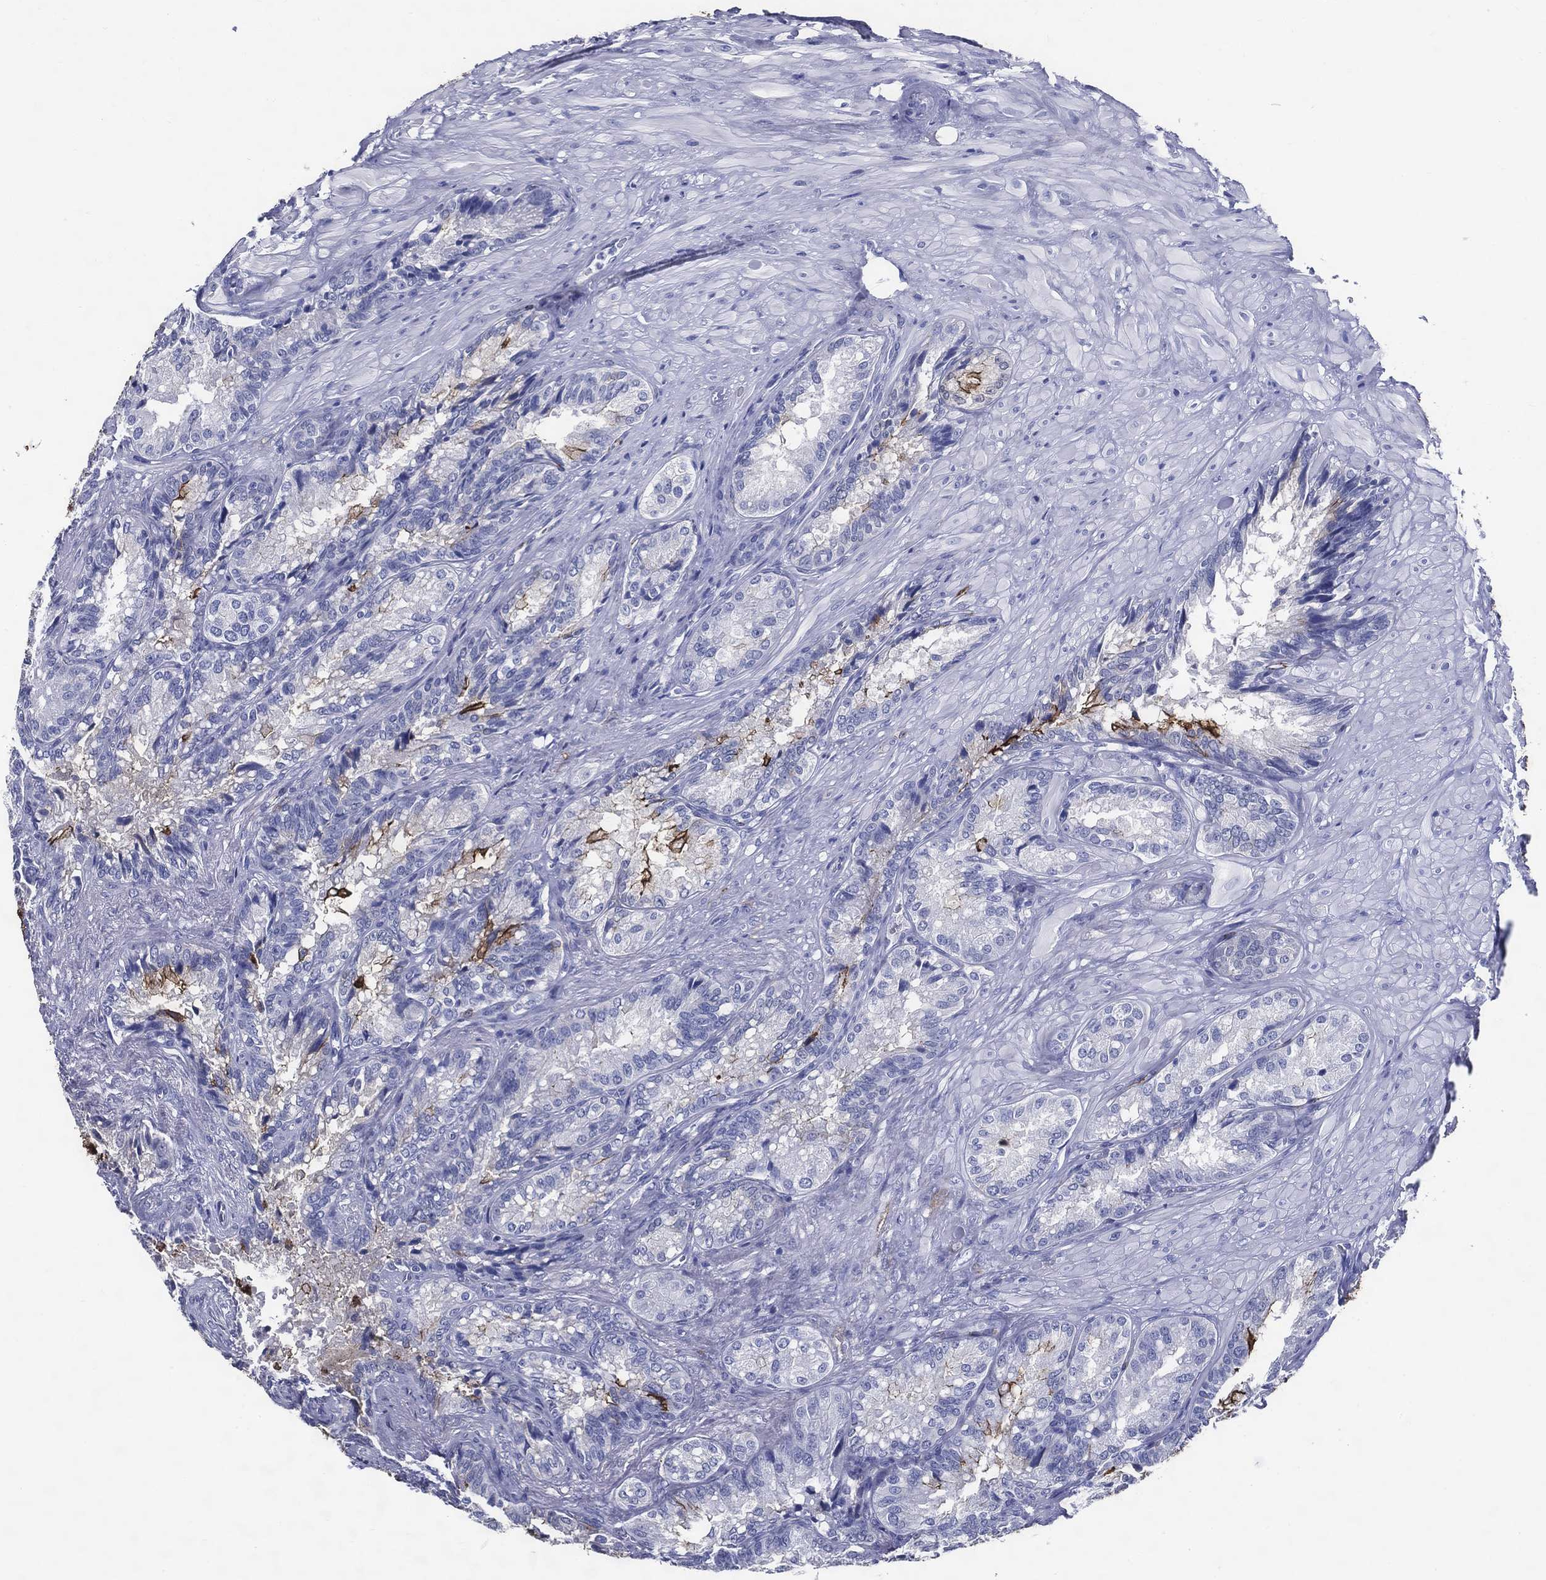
{"staining": {"intensity": "strong", "quantity": "<25%", "location": "cytoplasmic/membranous"}, "tissue": "seminal vesicle", "cell_type": "Glandular cells", "image_type": "normal", "snomed": [{"axis": "morphology", "description": "Normal tissue, NOS"}, {"axis": "topography", "description": "Seminal veicle"}], "caption": "Benign seminal vesicle exhibits strong cytoplasmic/membranous expression in approximately <25% of glandular cells (DAB = brown stain, brightfield microscopy at high magnification)..", "gene": "ACE2", "patient": {"sex": "male", "age": 68}}